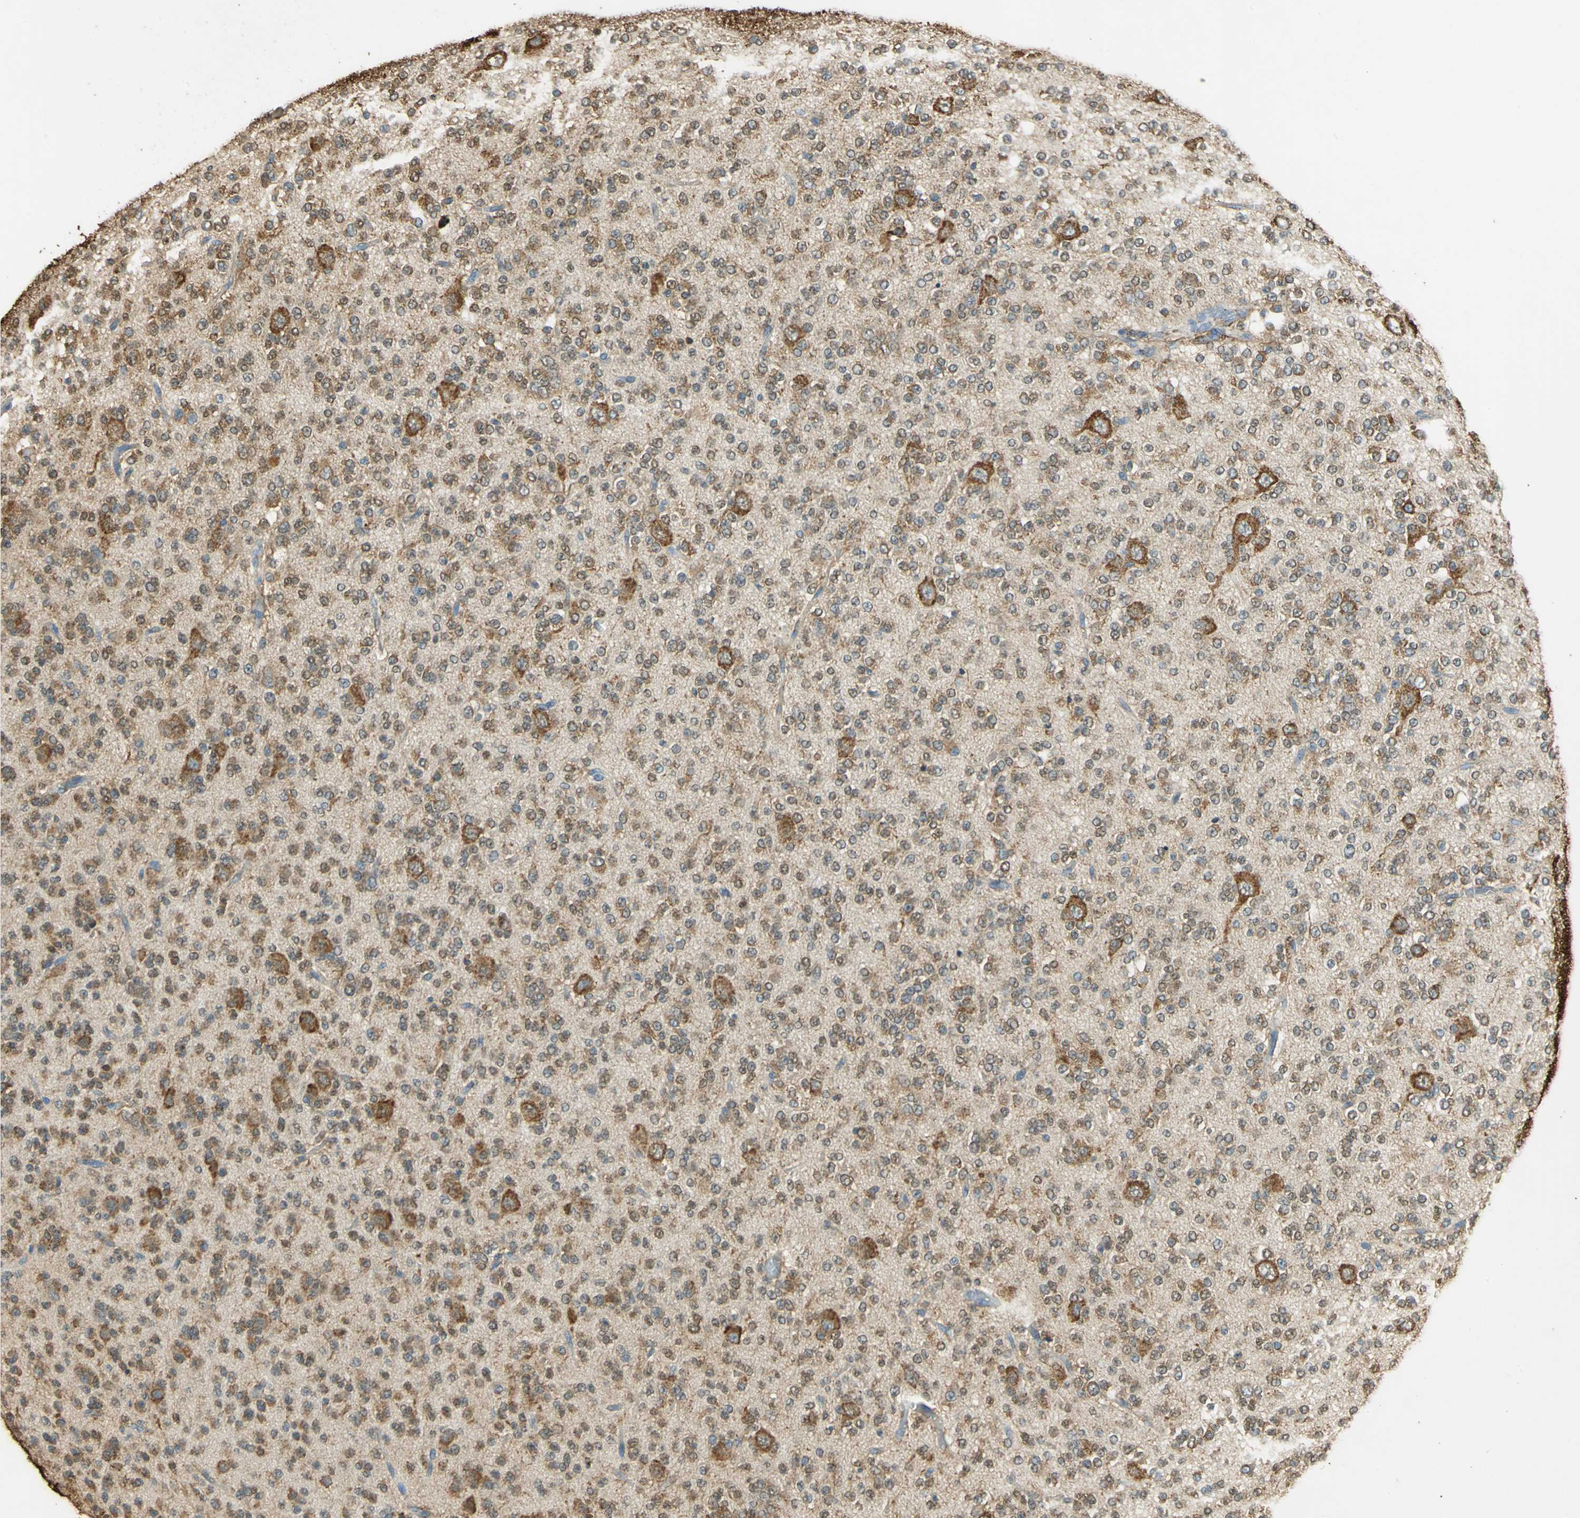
{"staining": {"intensity": "moderate", "quantity": ">75%", "location": "cytoplasmic/membranous,nuclear"}, "tissue": "glioma", "cell_type": "Tumor cells", "image_type": "cancer", "snomed": [{"axis": "morphology", "description": "Glioma, malignant, Low grade"}, {"axis": "topography", "description": "Brain"}], "caption": "Malignant low-grade glioma tissue reveals moderate cytoplasmic/membranous and nuclear staining in approximately >75% of tumor cells The staining was performed using DAB to visualize the protein expression in brown, while the nuclei were stained in blue with hematoxylin (Magnification: 20x).", "gene": "HSP90B1", "patient": {"sex": "male", "age": 38}}